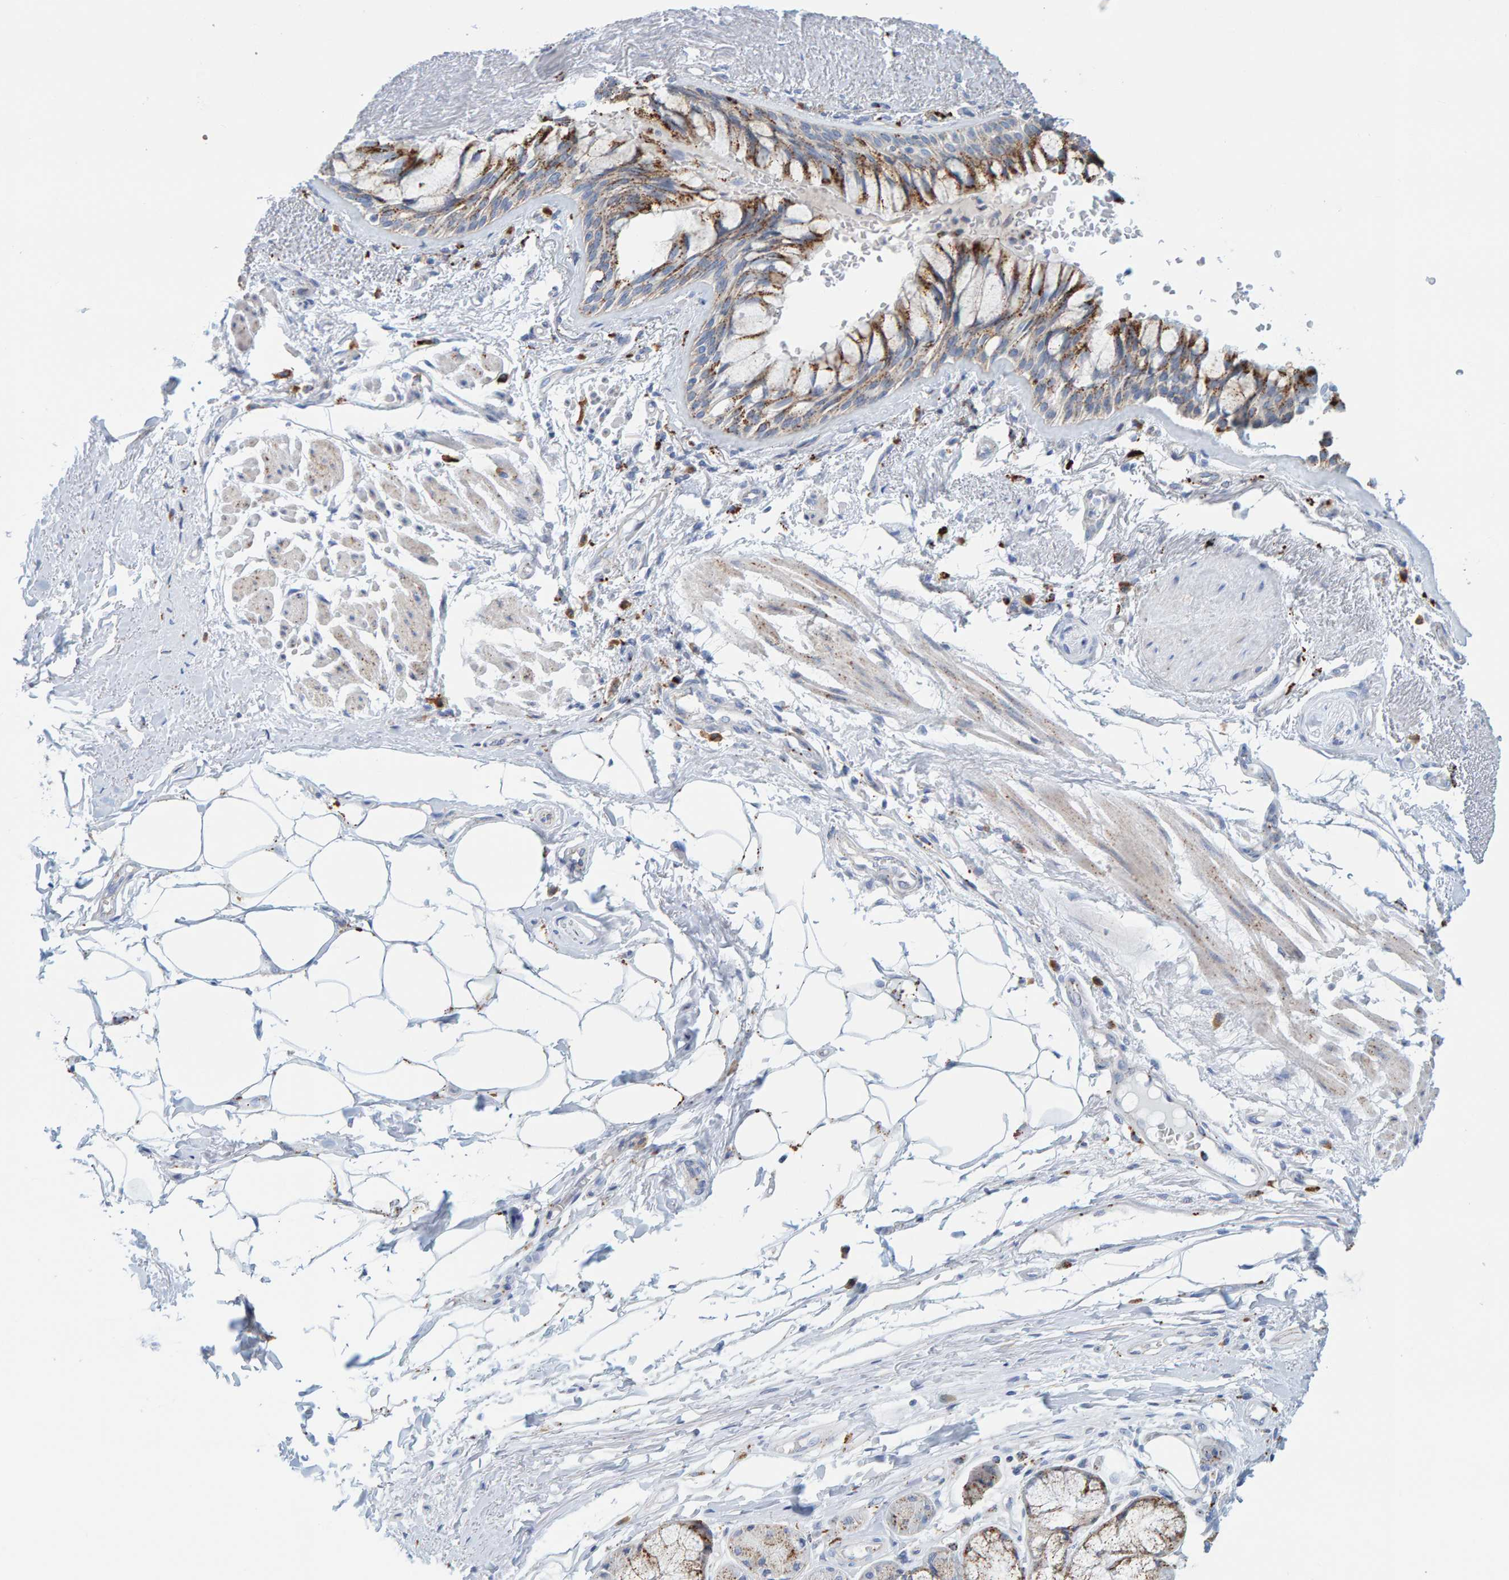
{"staining": {"intensity": "moderate", "quantity": ">75%", "location": "cytoplasmic/membranous"}, "tissue": "bronchus", "cell_type": "Respiratory epithelial cells", "image_type": "normal", "snomed": [{"axis": "morphology", "description": "Normal tissue, NOS"}, {"axis": "topography", "description": "Bronchus"}], "caption": "Protein staining of unremarkable bronchus demonstrates moderate cytoplasmic/membranous positivity in about >75% of respiratory epithelial cells. The staining was performed using DAB, with brown indicating positive protein expression. Nuclei are stained blue with hematoxylin.", "gene": "BIN3", "patient": {"sex": "male", "age": 66}}